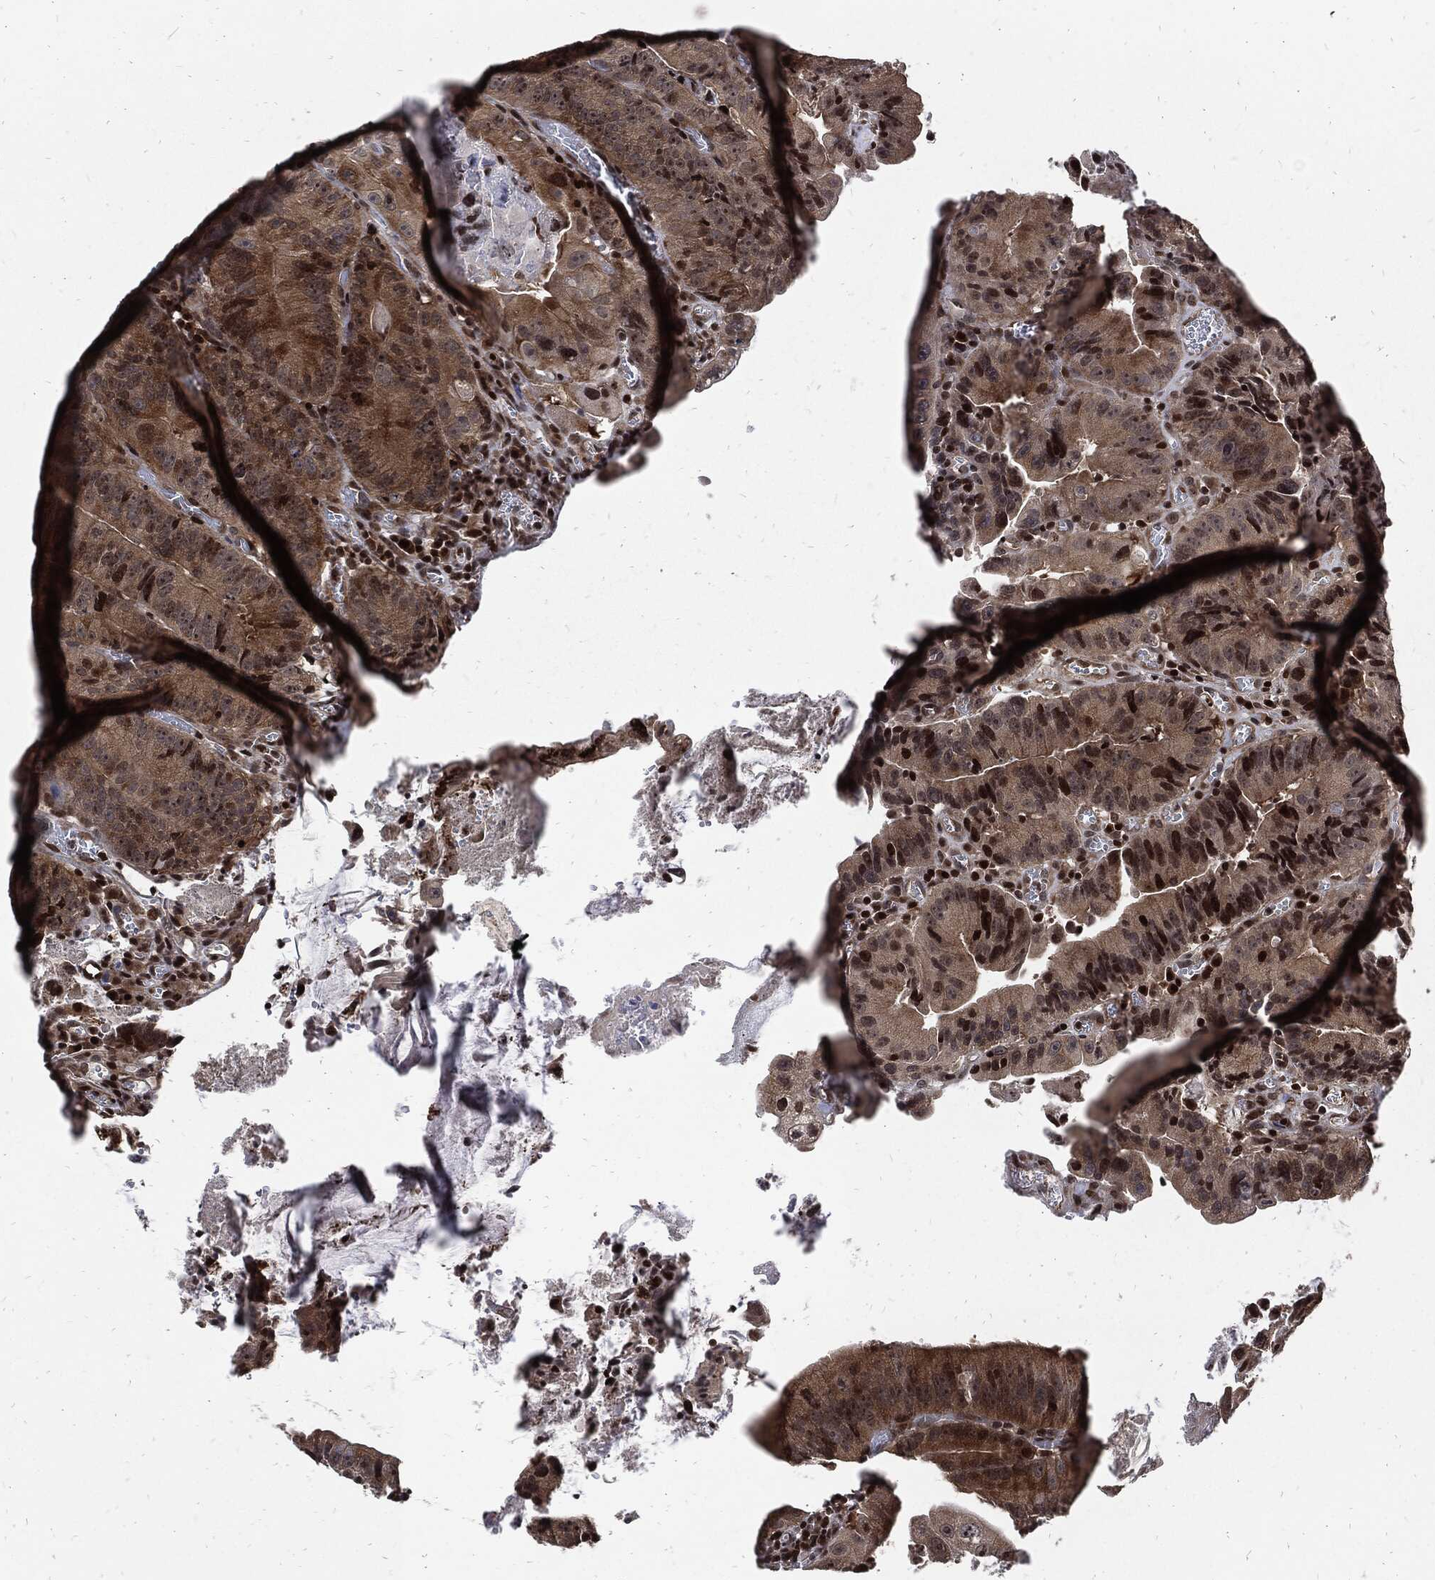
{"staining": {"intensity": "strong", "quantity": "25%-75%", "location": "nuclear"}, "tissue": "colorectal cancer", "cell_type": "Tumor cells", "image_type": "cancer", "snomed": [{"axis": "morphology", "description": "Adenocarcinoma, NOS"}, {"axis": "topography", "description": "Colon"}], "caption": "Colorectal adenocarcinoma stained with a brown dye shows strong nuclear positive positivity in about 25%-75% of tumor cells.", "gene": "ZNF775", "patient": {"sex": "female", "age": 86}}